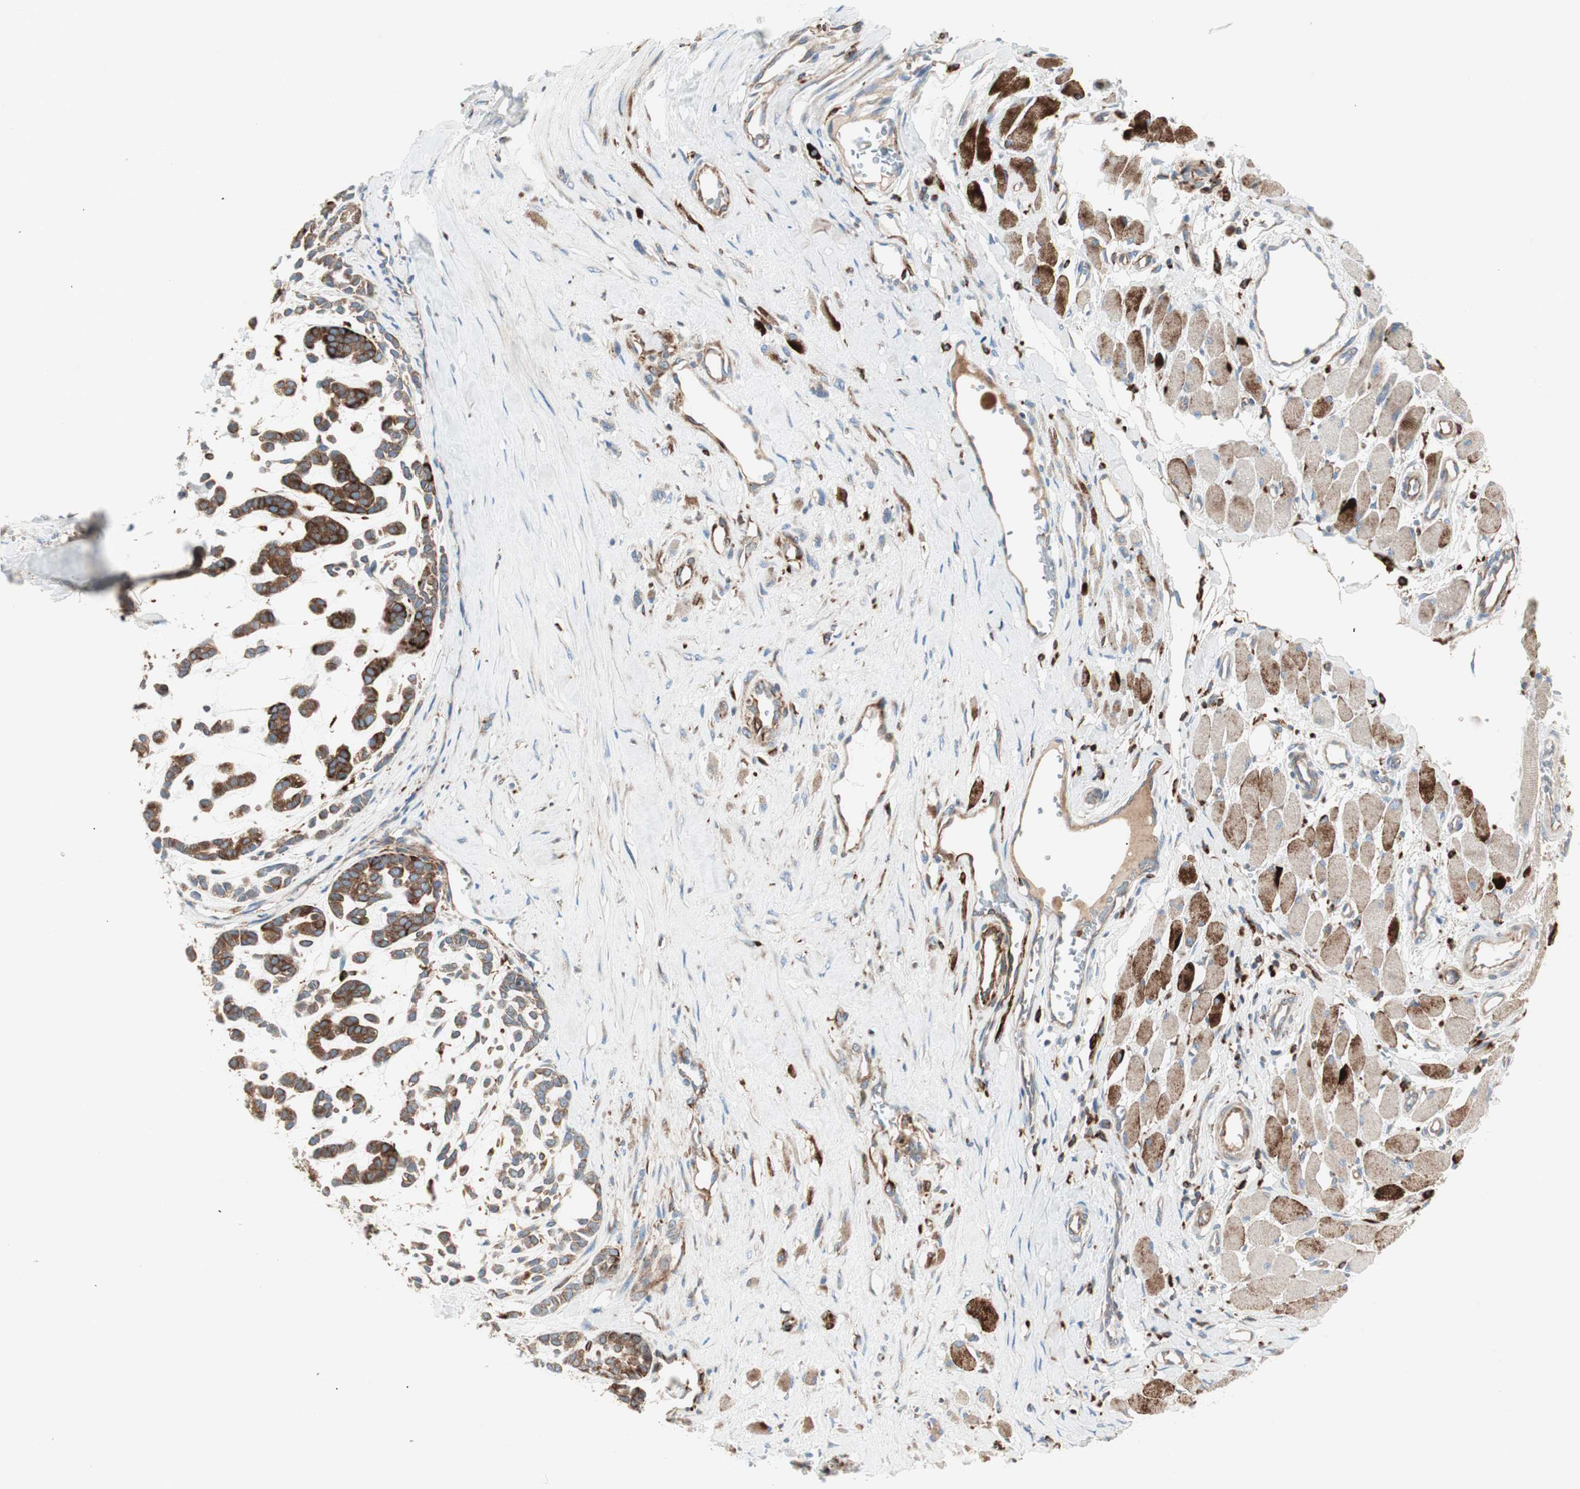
{"staining": {"intensity": "moderate", "quantity": ">75%", "location": "cytoplasmic/membranous"}, "tissue": "head and neck cancer", "cell_type": "Tumor cells", "image_type": "cancer", "snomed": [{"axis": "morphology", "description": "Adenocarcinoma, NOS"}, {"axis": "morphology", "description": "Adenoma, NOS"}, {"axis": "topography", "description": "Head-Neck"}], "caption": "An image of human head and neck cancer (adenoma) stained for a protein displays moderate cytoplasmic/membranous brown staining in tumor cells. (Stains: DAB in brown, nuclei in blue, Microscopy: brightfield microscopy at high magnification).", "gene": "ATP6V1G1", "patient": {"sex": "female", "age": 55}}